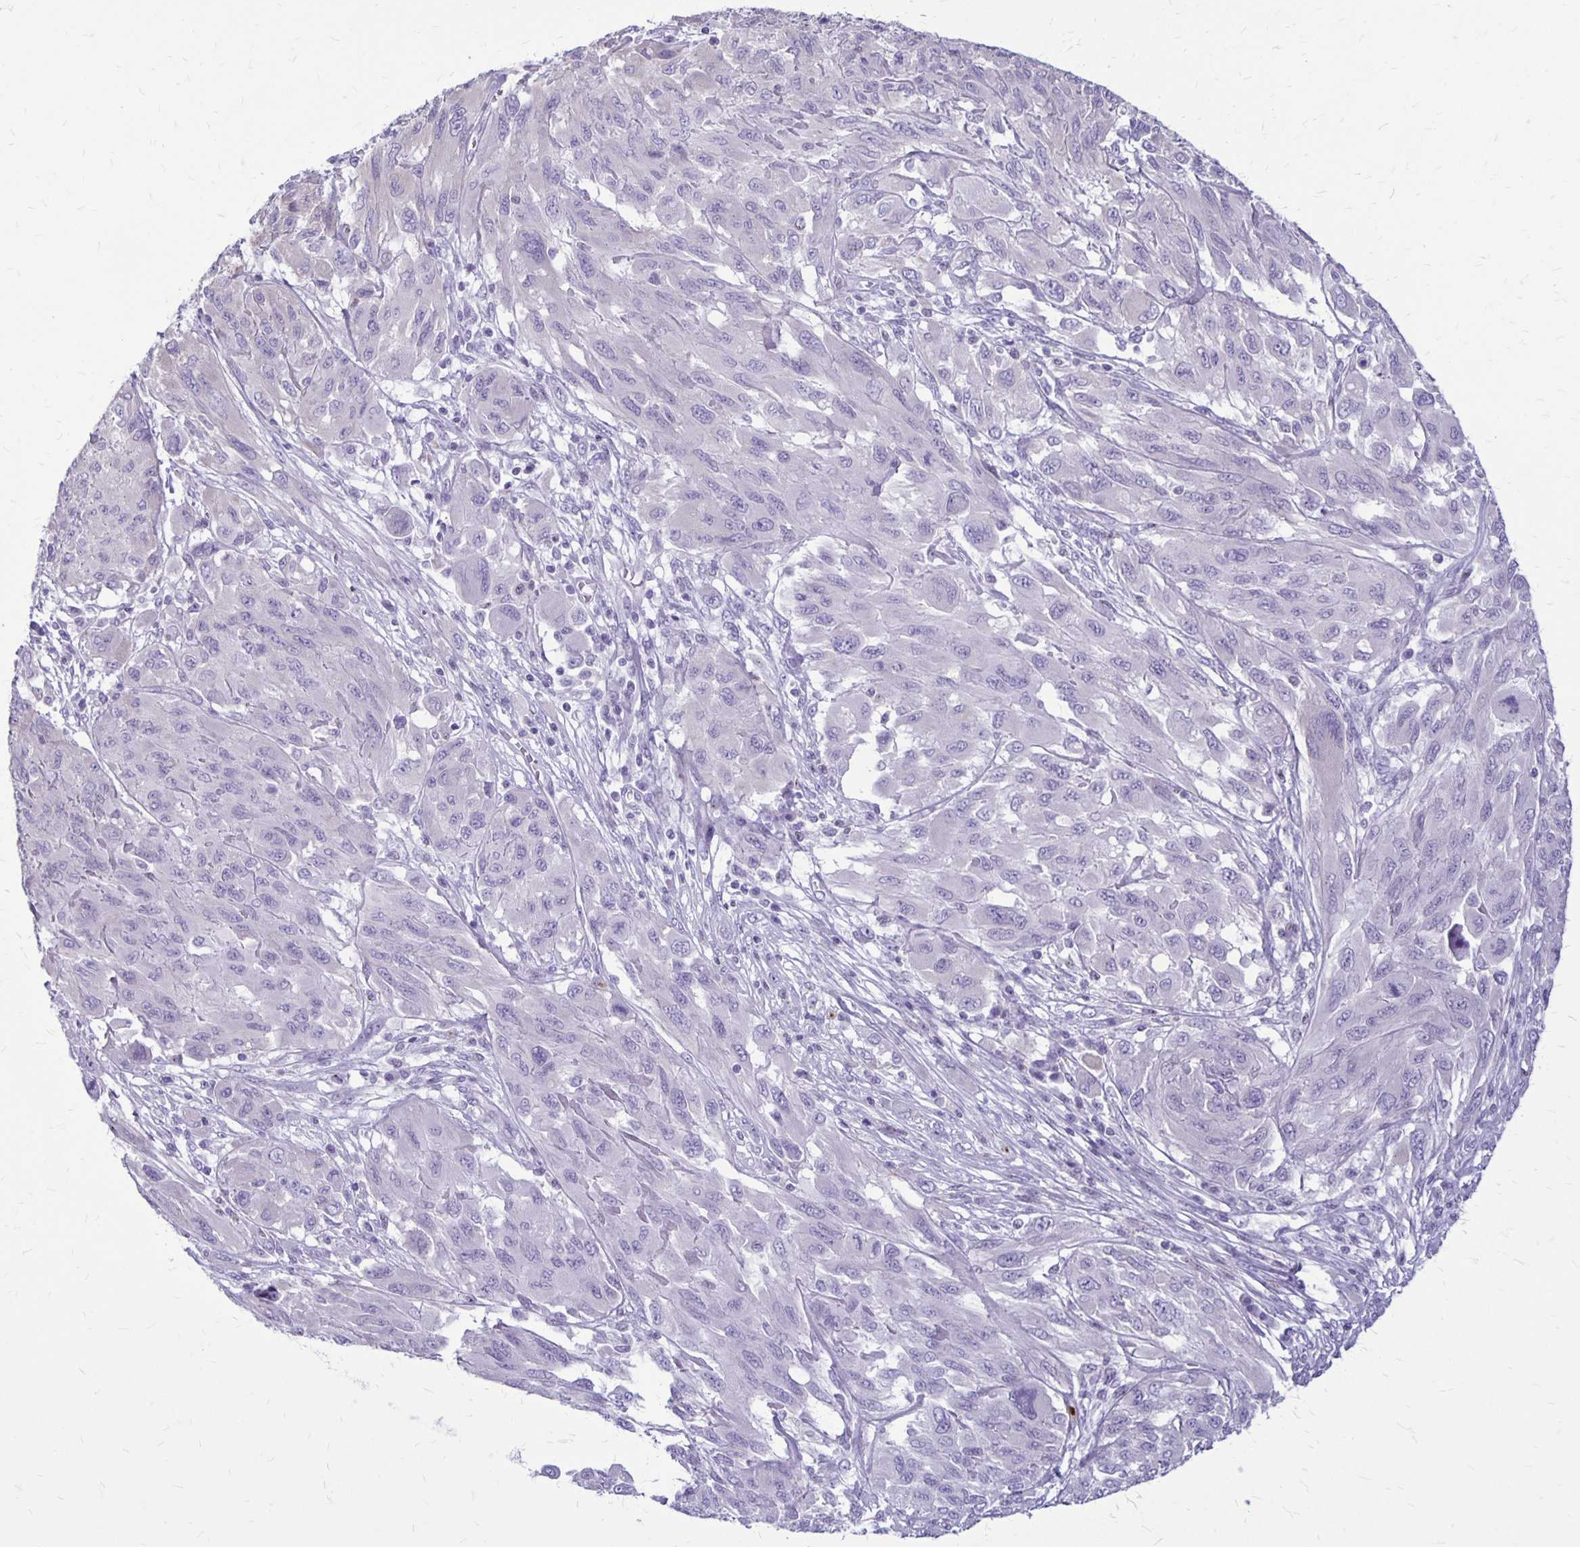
{"staining": {"intensity": "negative", "quantity": "none", "location": "none"}, "tissue": "melanoma", "cell_type": "Tumor cells", "image_type": "cancer", "snomed": [{"axis": "morphology", "description": "Malignant melanoma, NOS"}, {"axis": "topography", "description": "Skin"}], "caption": "Immunohistochemical staining of human melanoma displays no significant staining in tumor cells. (DAB (3,3'-diaminobenzidine) IHC, high magnification).", "gene": "GP9", "patient": {"sex": "female", "age": 91}}